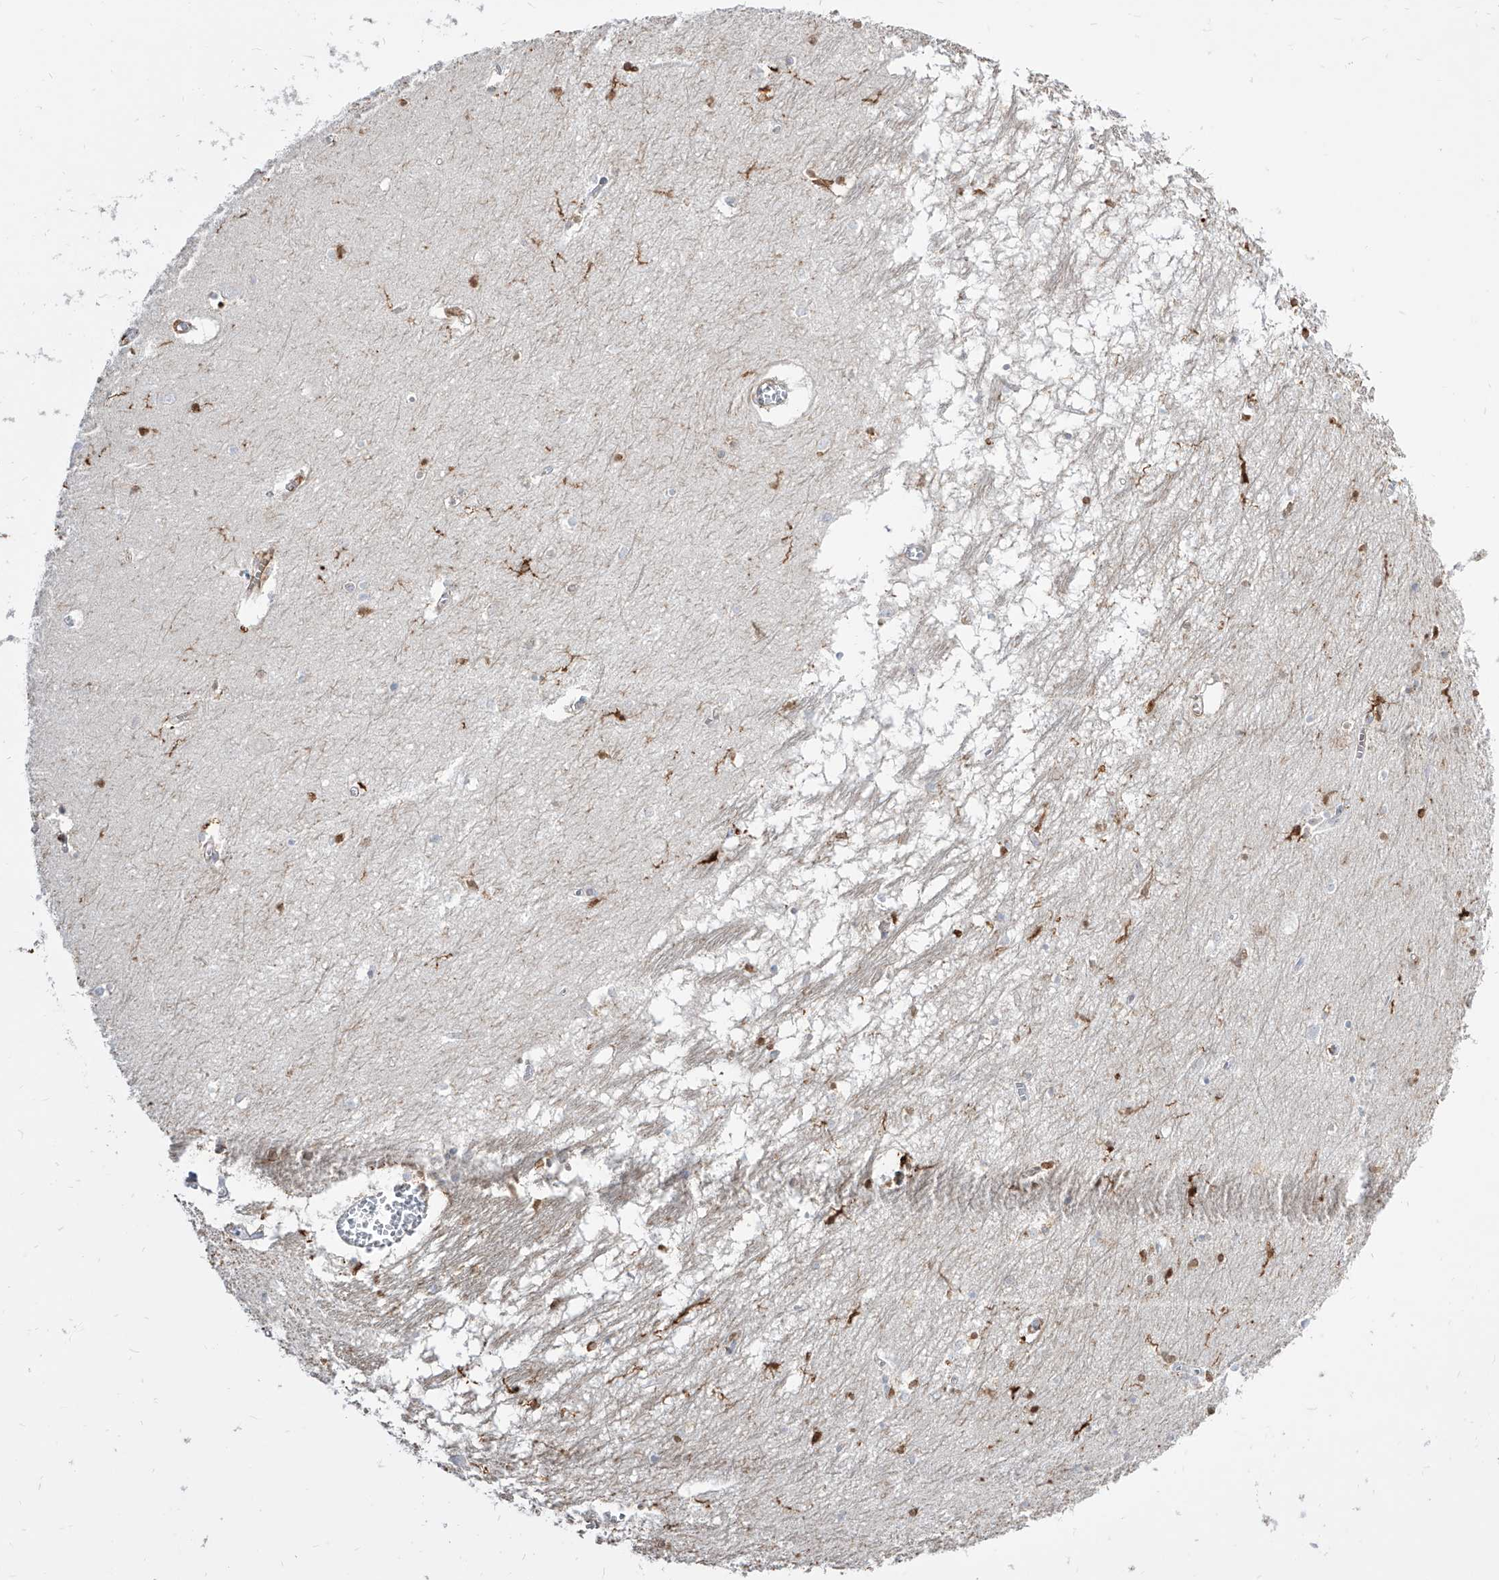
{"staining": {"intensity": "negative", "quantity": "none", "location": "none"}, "tissue": "hippocampus", "cell_type": "Glial cells", "image_type": "normal", "snomed": [{"axis": "morphology", "description": "Normal tissue, NOS"}, {"axis": "topography", "description": "Hippocampus"}], "caption": "Immunohistochemical staining of benign human hippocampus demonstrates no significant positivity in glial cells.", "gene": "KYNU", "patient": {"sex": "male", "age": 70}}